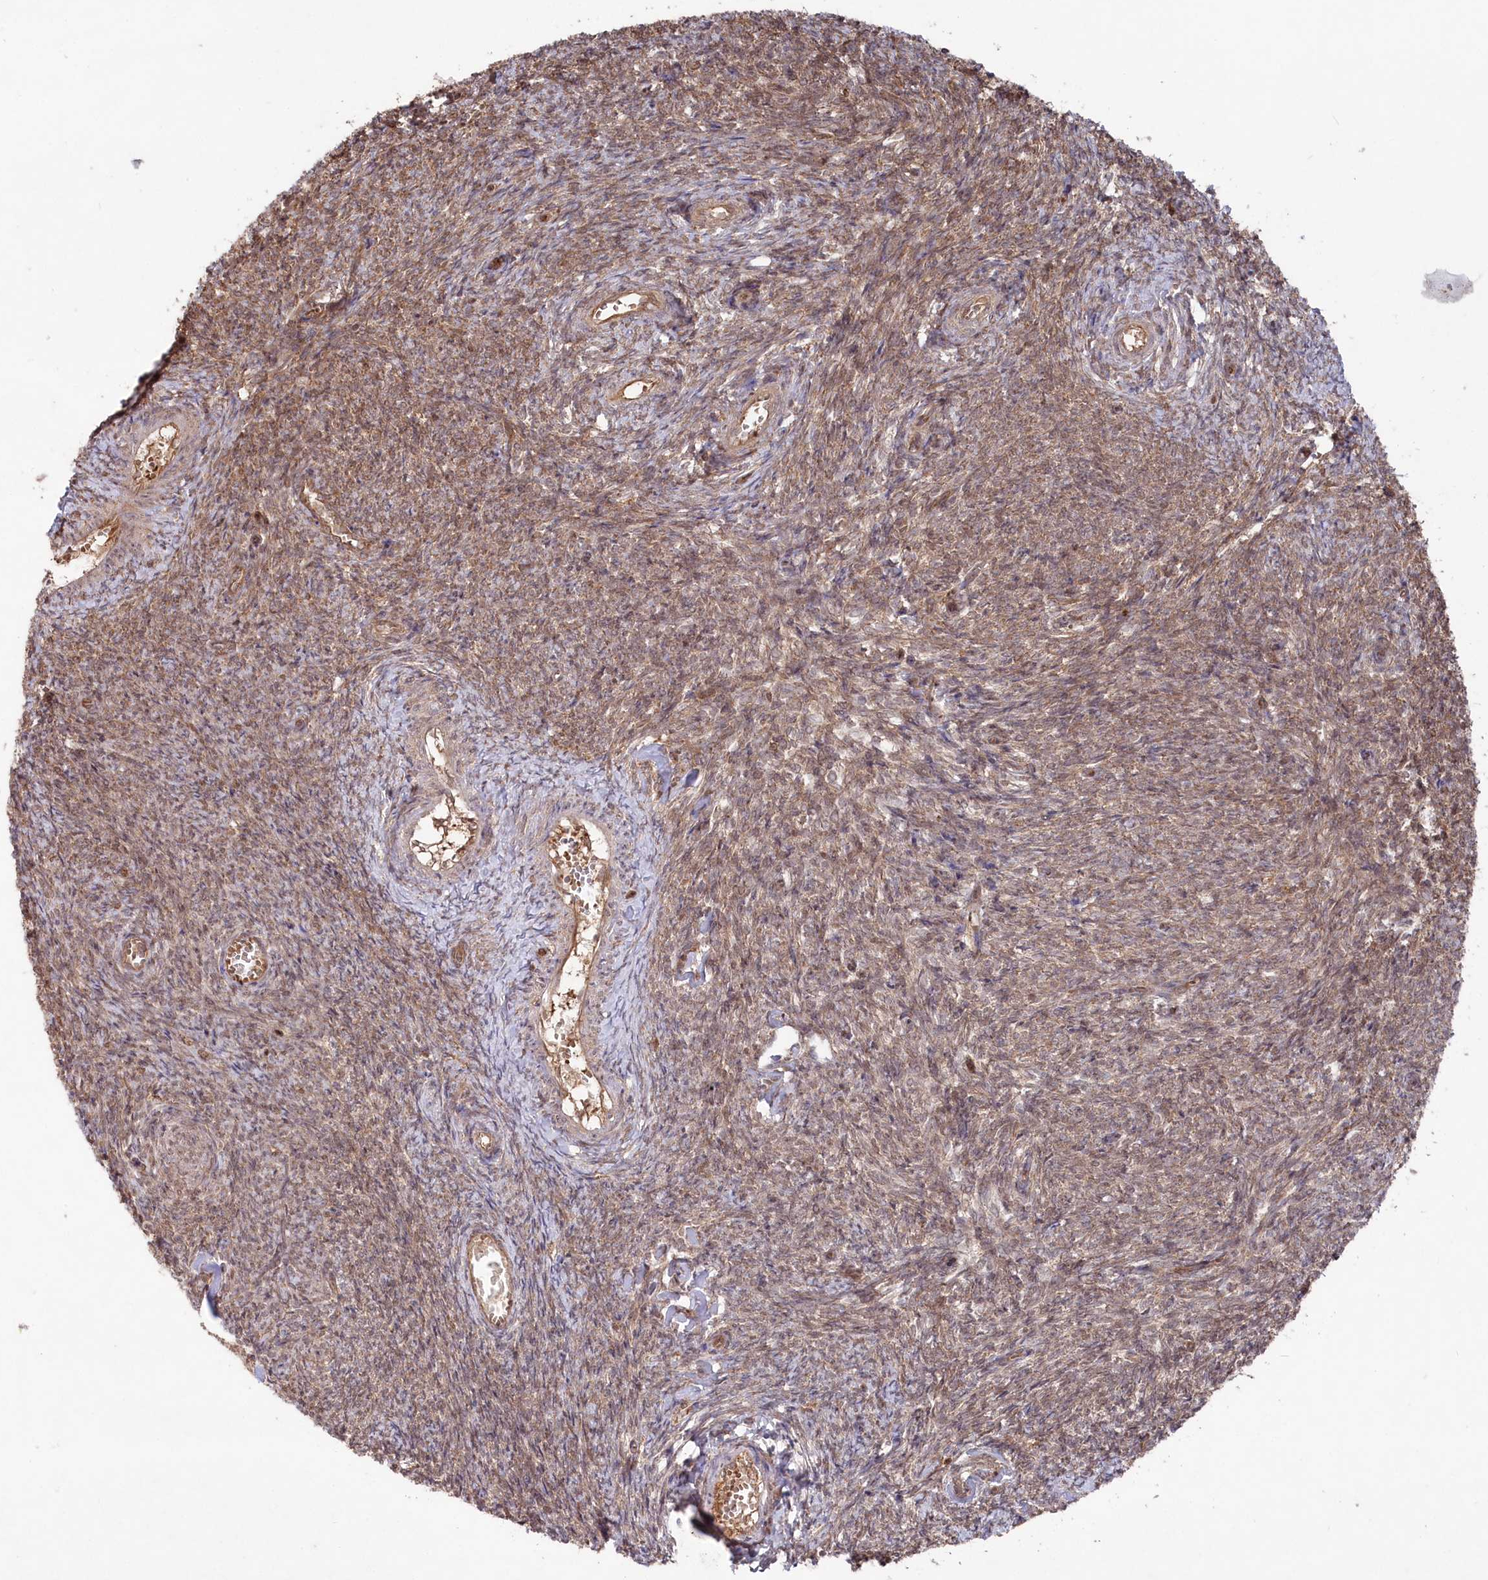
{"staining": {"intensity": "strong", "quantity": ">75%", "location": "cytoplasmic/membranous"}, "tissue": "ovary", "cell_type": "Follicle cells", "image_type": "normal", "snomed": [{"axis": "morphology", "description": "Normal tissue, NOS"}, {"axis": "topography", "description": "Ovary"}], "caption": "Follicle cells show high levels of strong cytoplasmic/membranous positivity in about >75% of cells in benign ovary.", "gene": "PSMA1", "patient": {"sex": "female", "age": 44}}